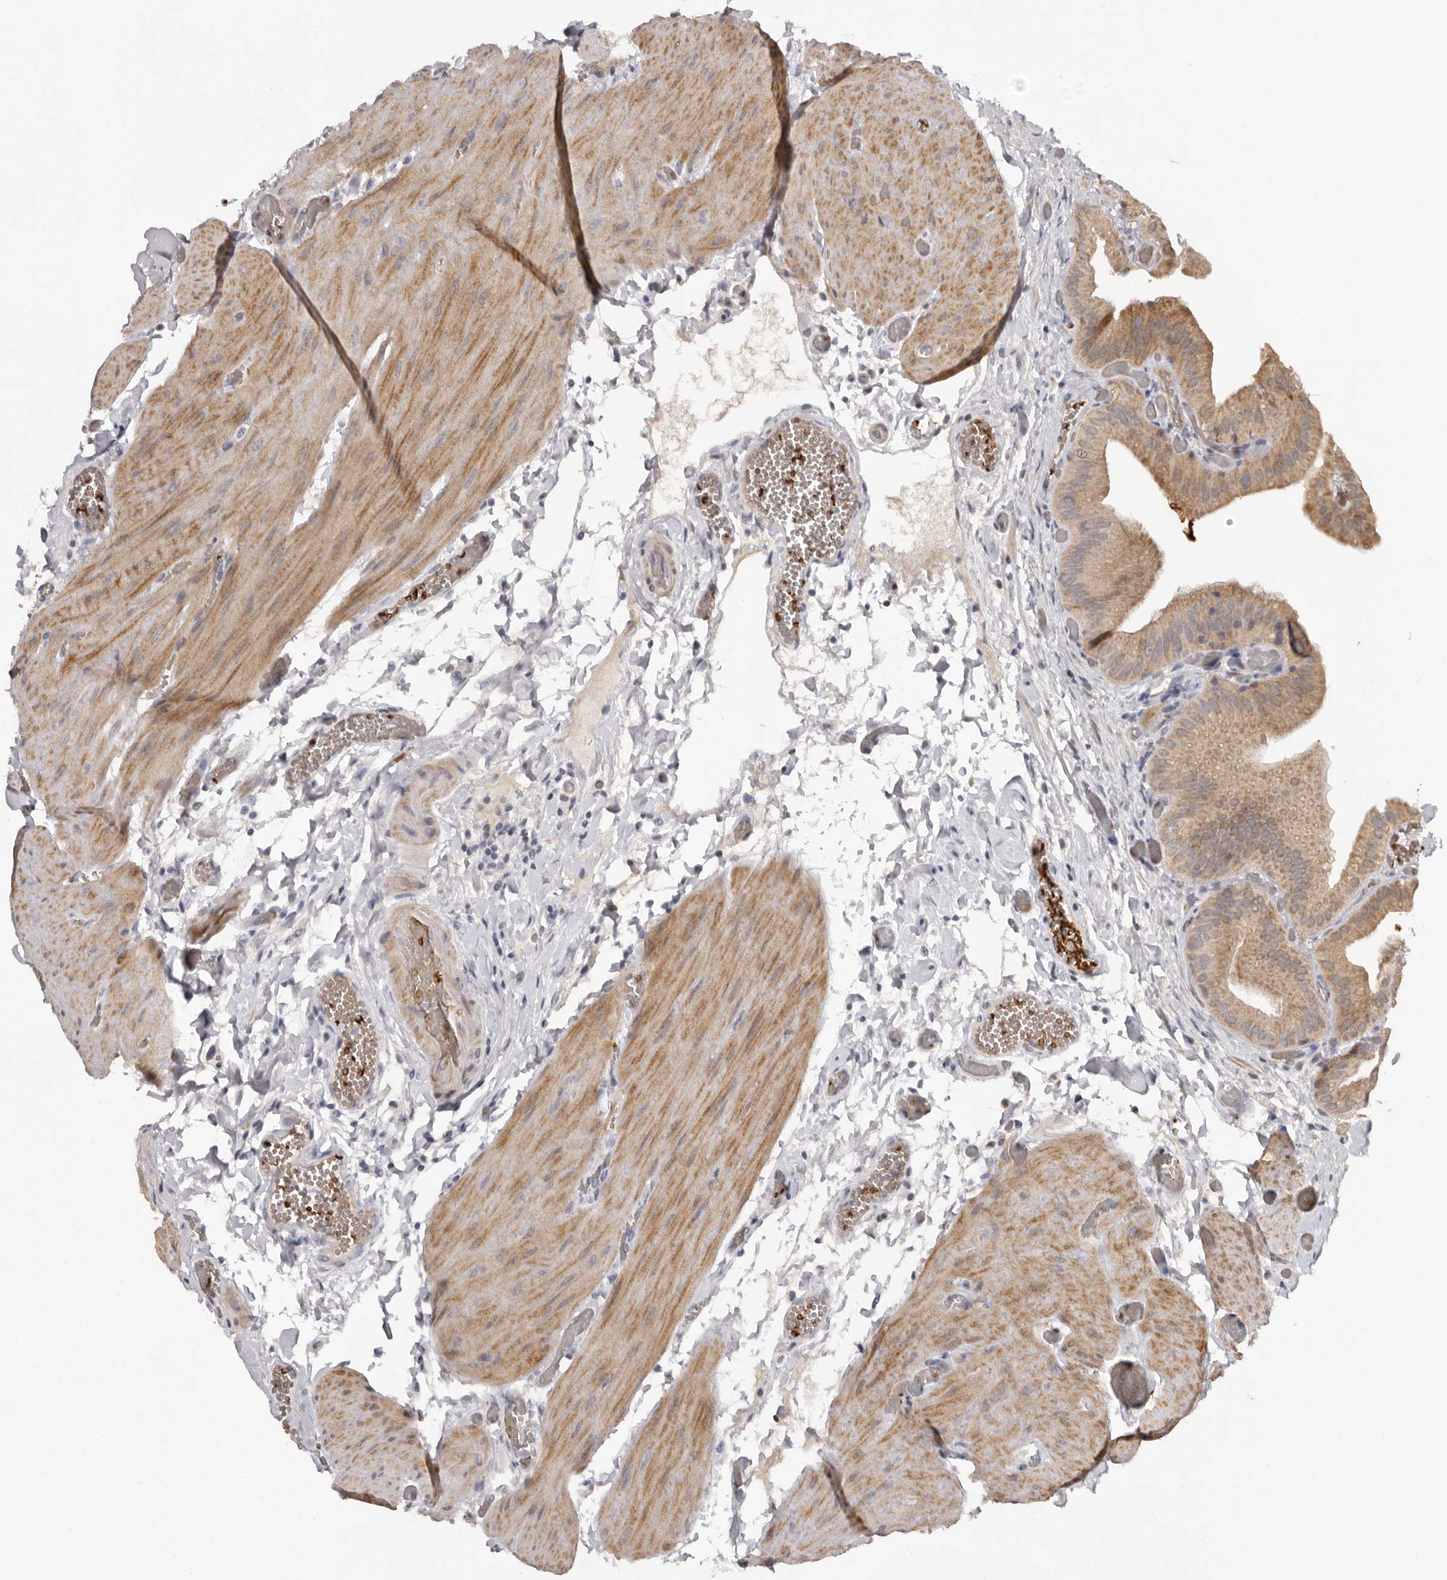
{"staining": {"intensity": "moderate", "quantity": ">75%", "location": "cytoplasmic/membranous"}, "tissue": "gallbladder", "cell_type": "Glandular cells", "image_type": "normal", "snomed": [{"axis": "morphology", "description": "Normal tissue, NOS"}, {"axis": "topography", "description": "Gallbladder"}], "caption": "The photomicrograph reveals immunohistochemical staining of unremarkable gallbladder. There is moderate cytoplasmic/membranous positivity is present in approximately >75% of glandular cells.", "gene": "TNR", "patient": {"sex": "female", "age": 64}}